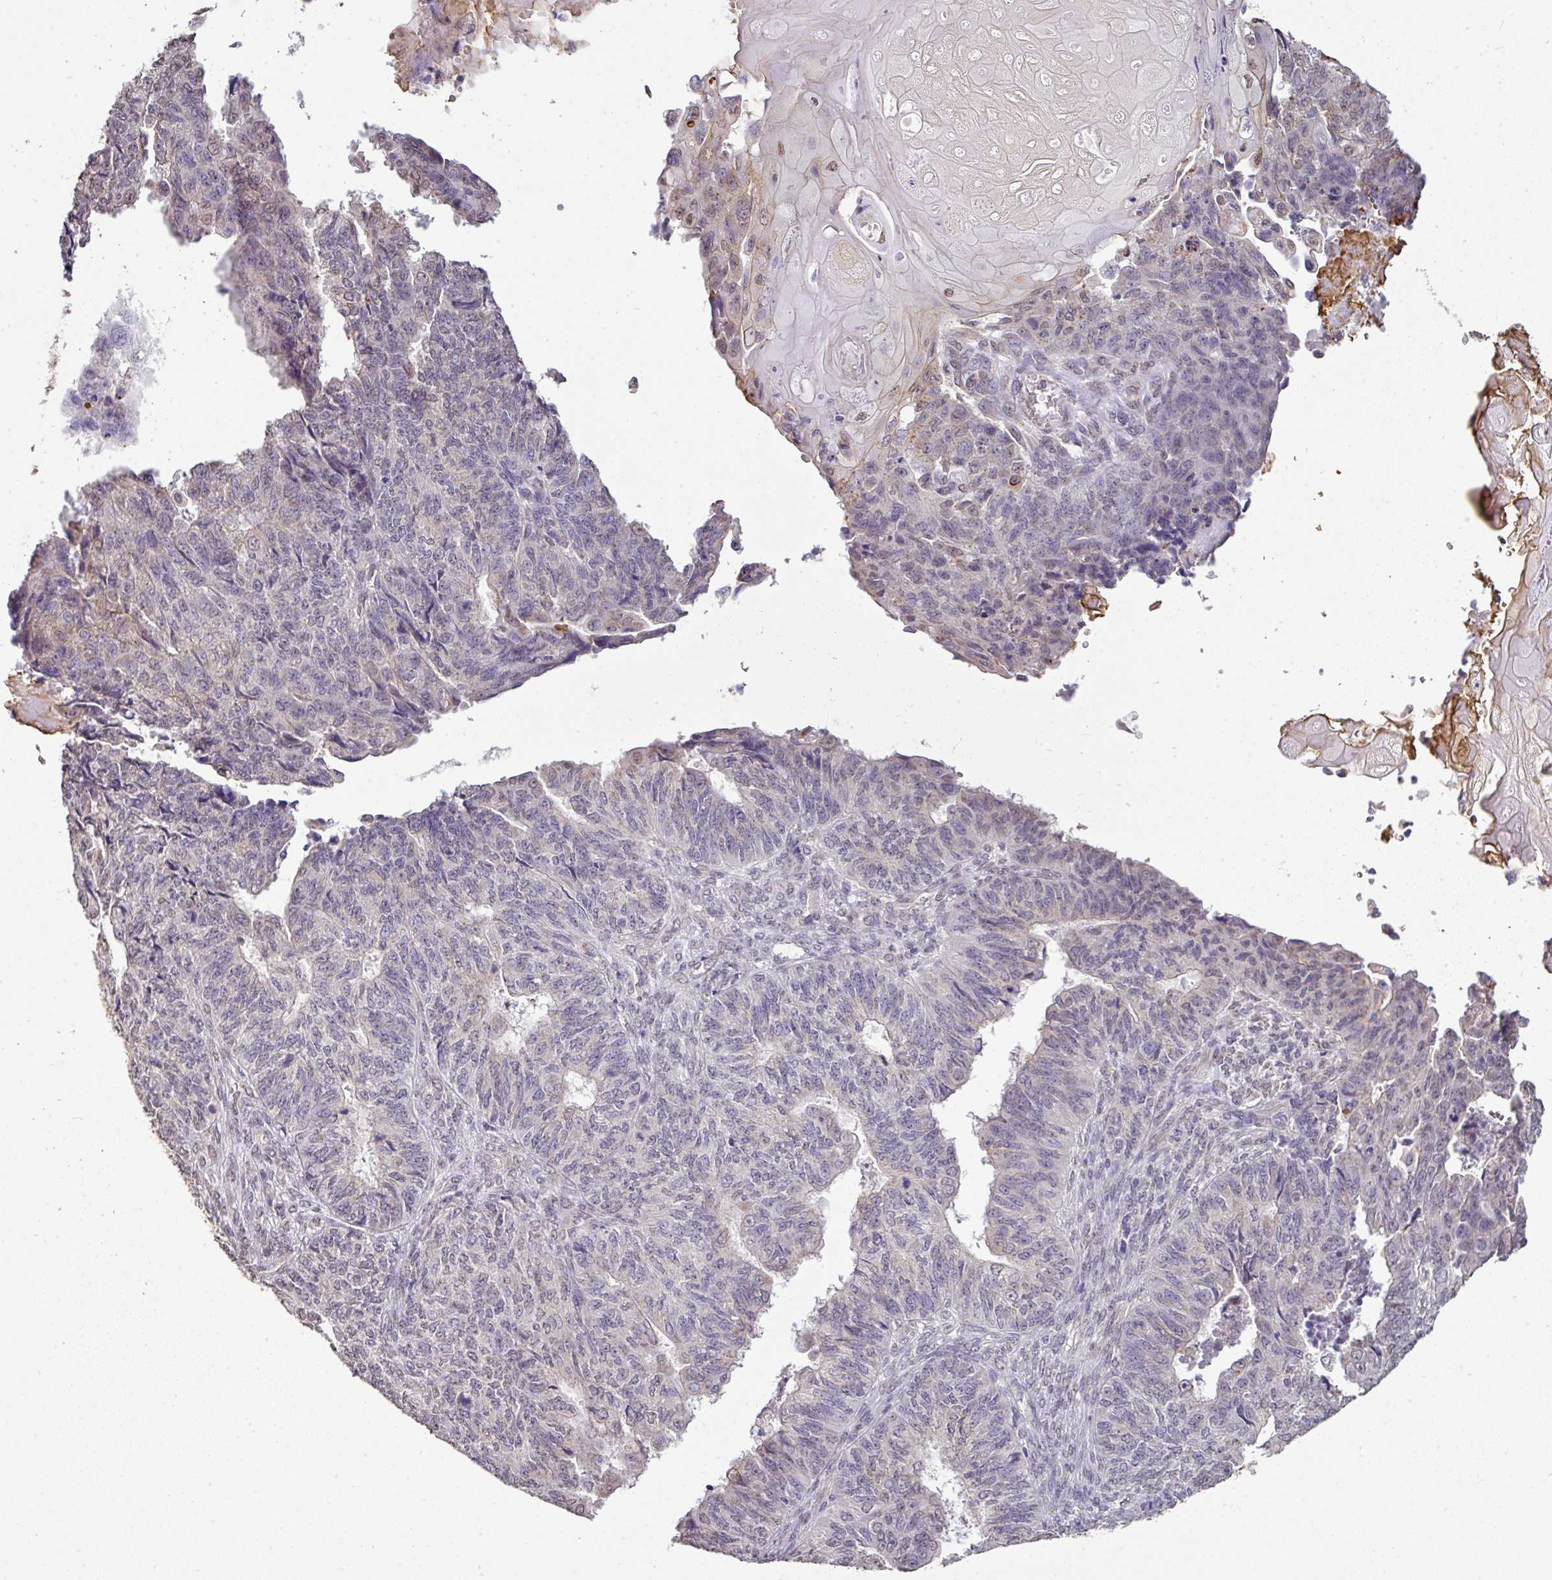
{"staining": {"intensity": "weak", "quantity": "<25%", "location": "cytoplasmic/membranous"}, "tissue": "endometrial cancer", "cell_type": "Tumor cells", "image_type": "cancer", "snomed": [{"axis": "morphology", "description": "Adenocarcinoma, NOS"}, {"axis": "topography", "description": "Endometrium"}], "caption": "The immunohistochemistry (IHC) photomicrograph has no significant positivity in tumor cells of adenocarcinoma (endometrial) tissue. The staining was performed using DAB (3,3'-diaminobenzidine) to visualize the protein expression in brown, while the nuclei were stained in blue with hematoxylin (Magnification: 20x).", "gene": "JPH2", "patient": {"sex": "female", "age": 32}}